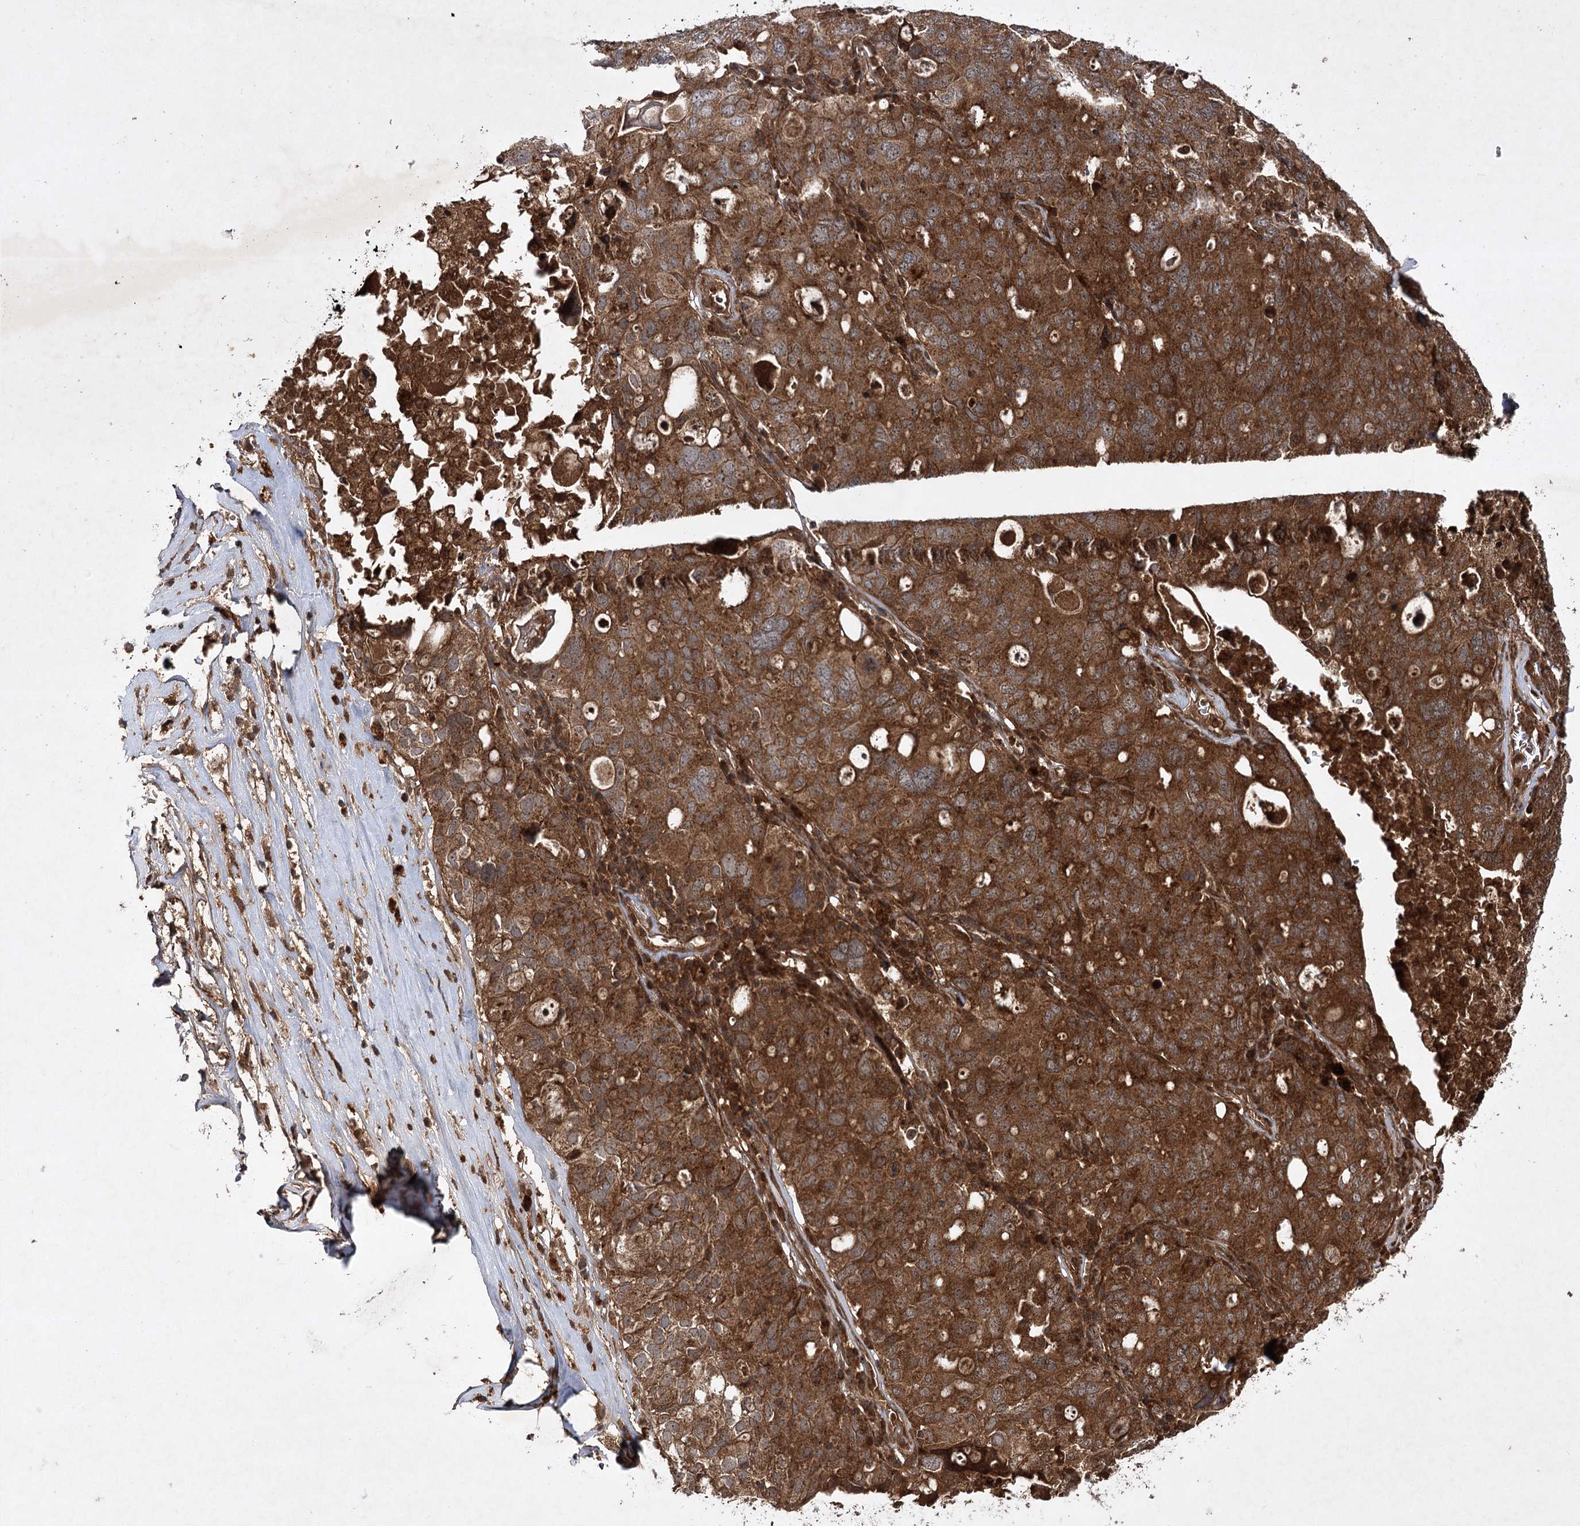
{"staining": {"intensity": "strong", "quantity": ">75%", "location": "cytoplasmic/membranous"}, "tissue": "ovarian cancer", "cell_type": "Tumor cells", "image_type": "cancer", "snomed": [{"axis": "morphology", "description": "Carcinoma, endometroid"}, {"axis": "topography", "description": "Ovary"}], "caption": "A histopathology image of human ovarian cancer stained for a protein exhibits strong cytoplasmic/membranous brown staining in tumor cells.", "gene": "DNAJC13", "patient": {"sex": "female", "age": 62}}